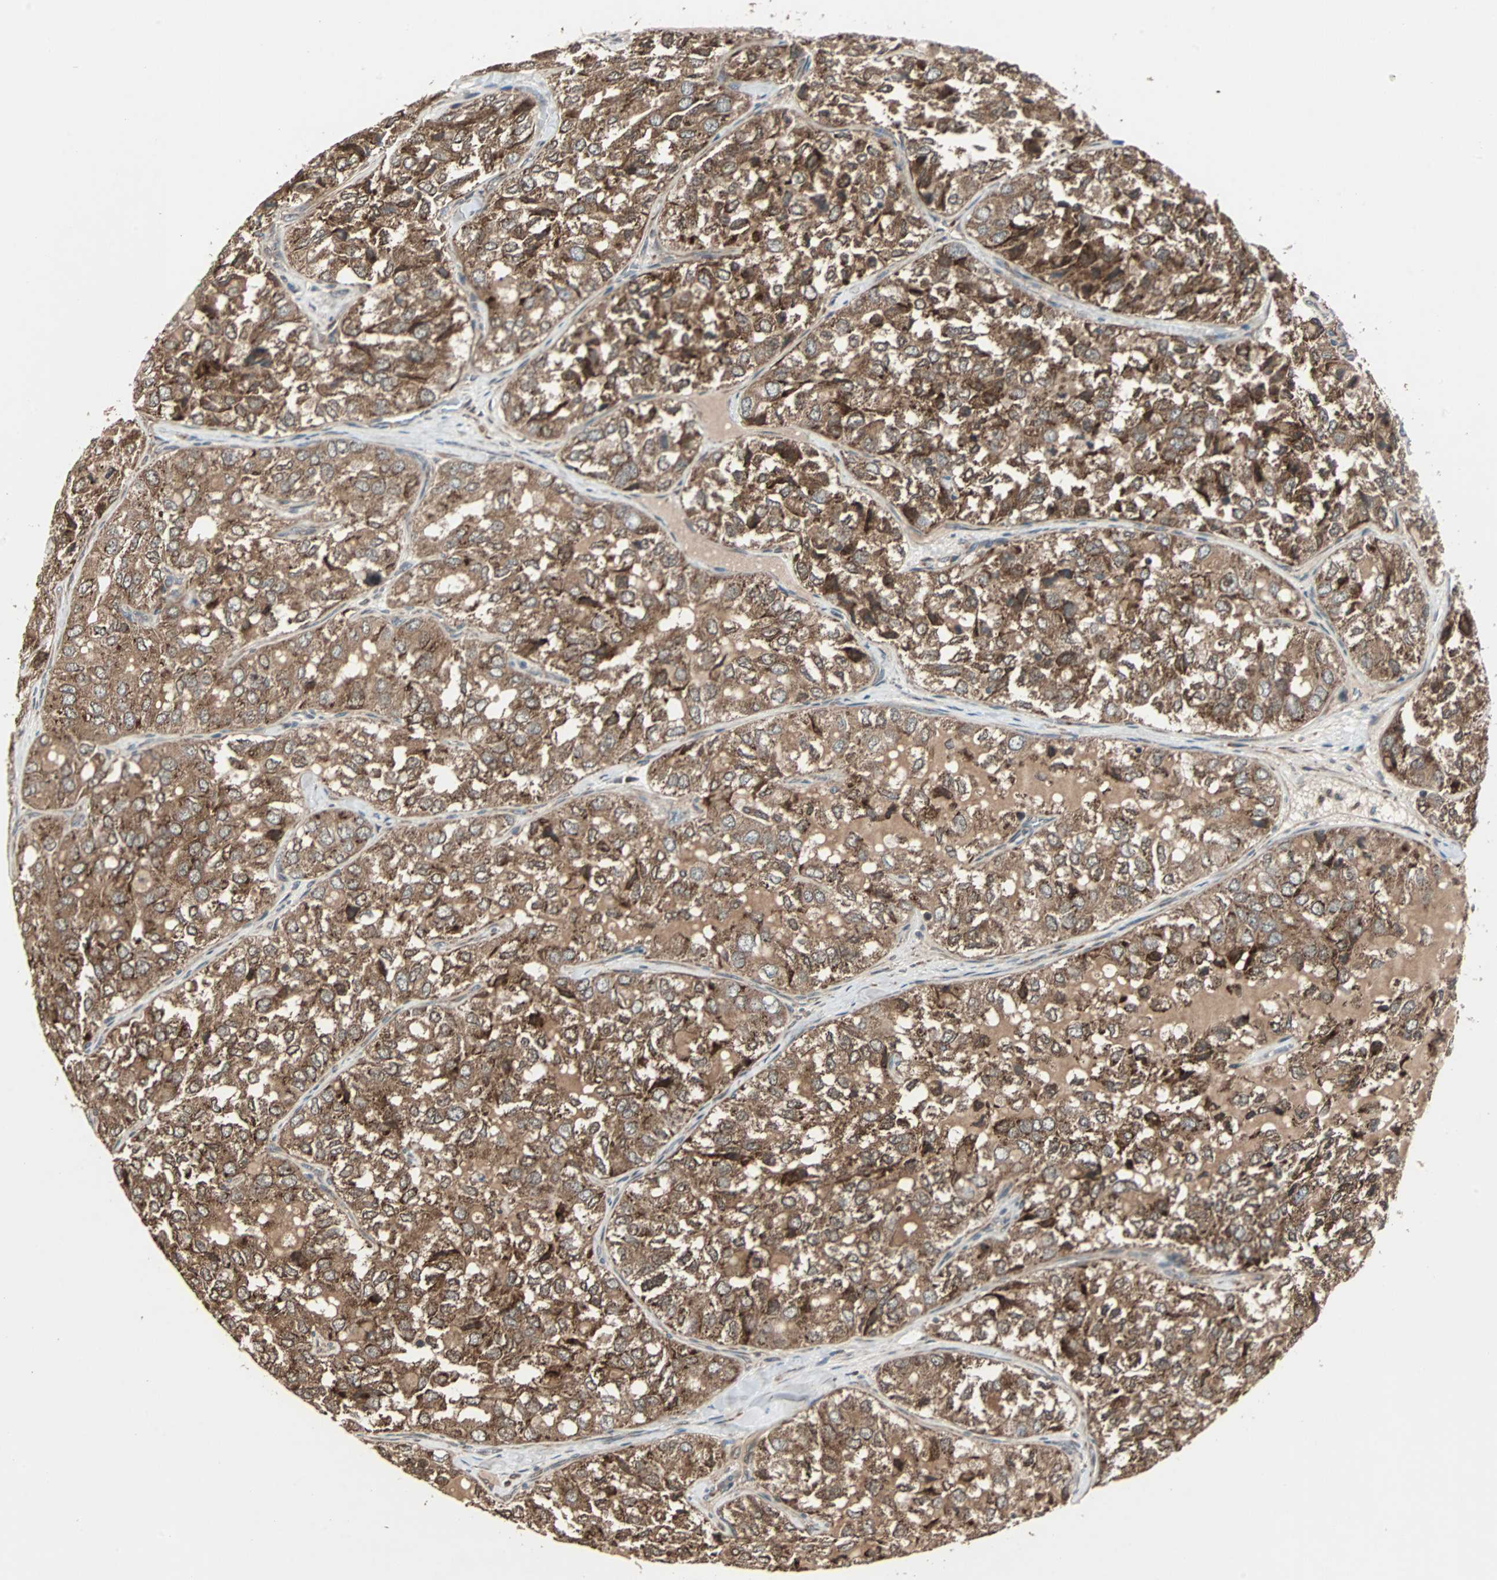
{"staining": {"intensity": "moderate", "quantity": ">75%", "location": "cytoplasmic/membranous"}, "tissue": "thyroid cancer", "cell_type": "Tumor cells", "image_type": "cancer", "snomed": [{"axis": "morphology", "description": "Follicular adenoma carcinoma, NOS"}, {"axis": "topography", "description": "Thyroid gland"}], "caption": "A high-resolution image shows immunohistochemistry (IHC) staining of follicular adenoma carcinoma (thyroid), which exhibits moderate cytoplasmic/membranous staining in approximately >75% of tumor cells.", "gene": "RAB7A", "patient": {"sex": "male", "age": 75}}